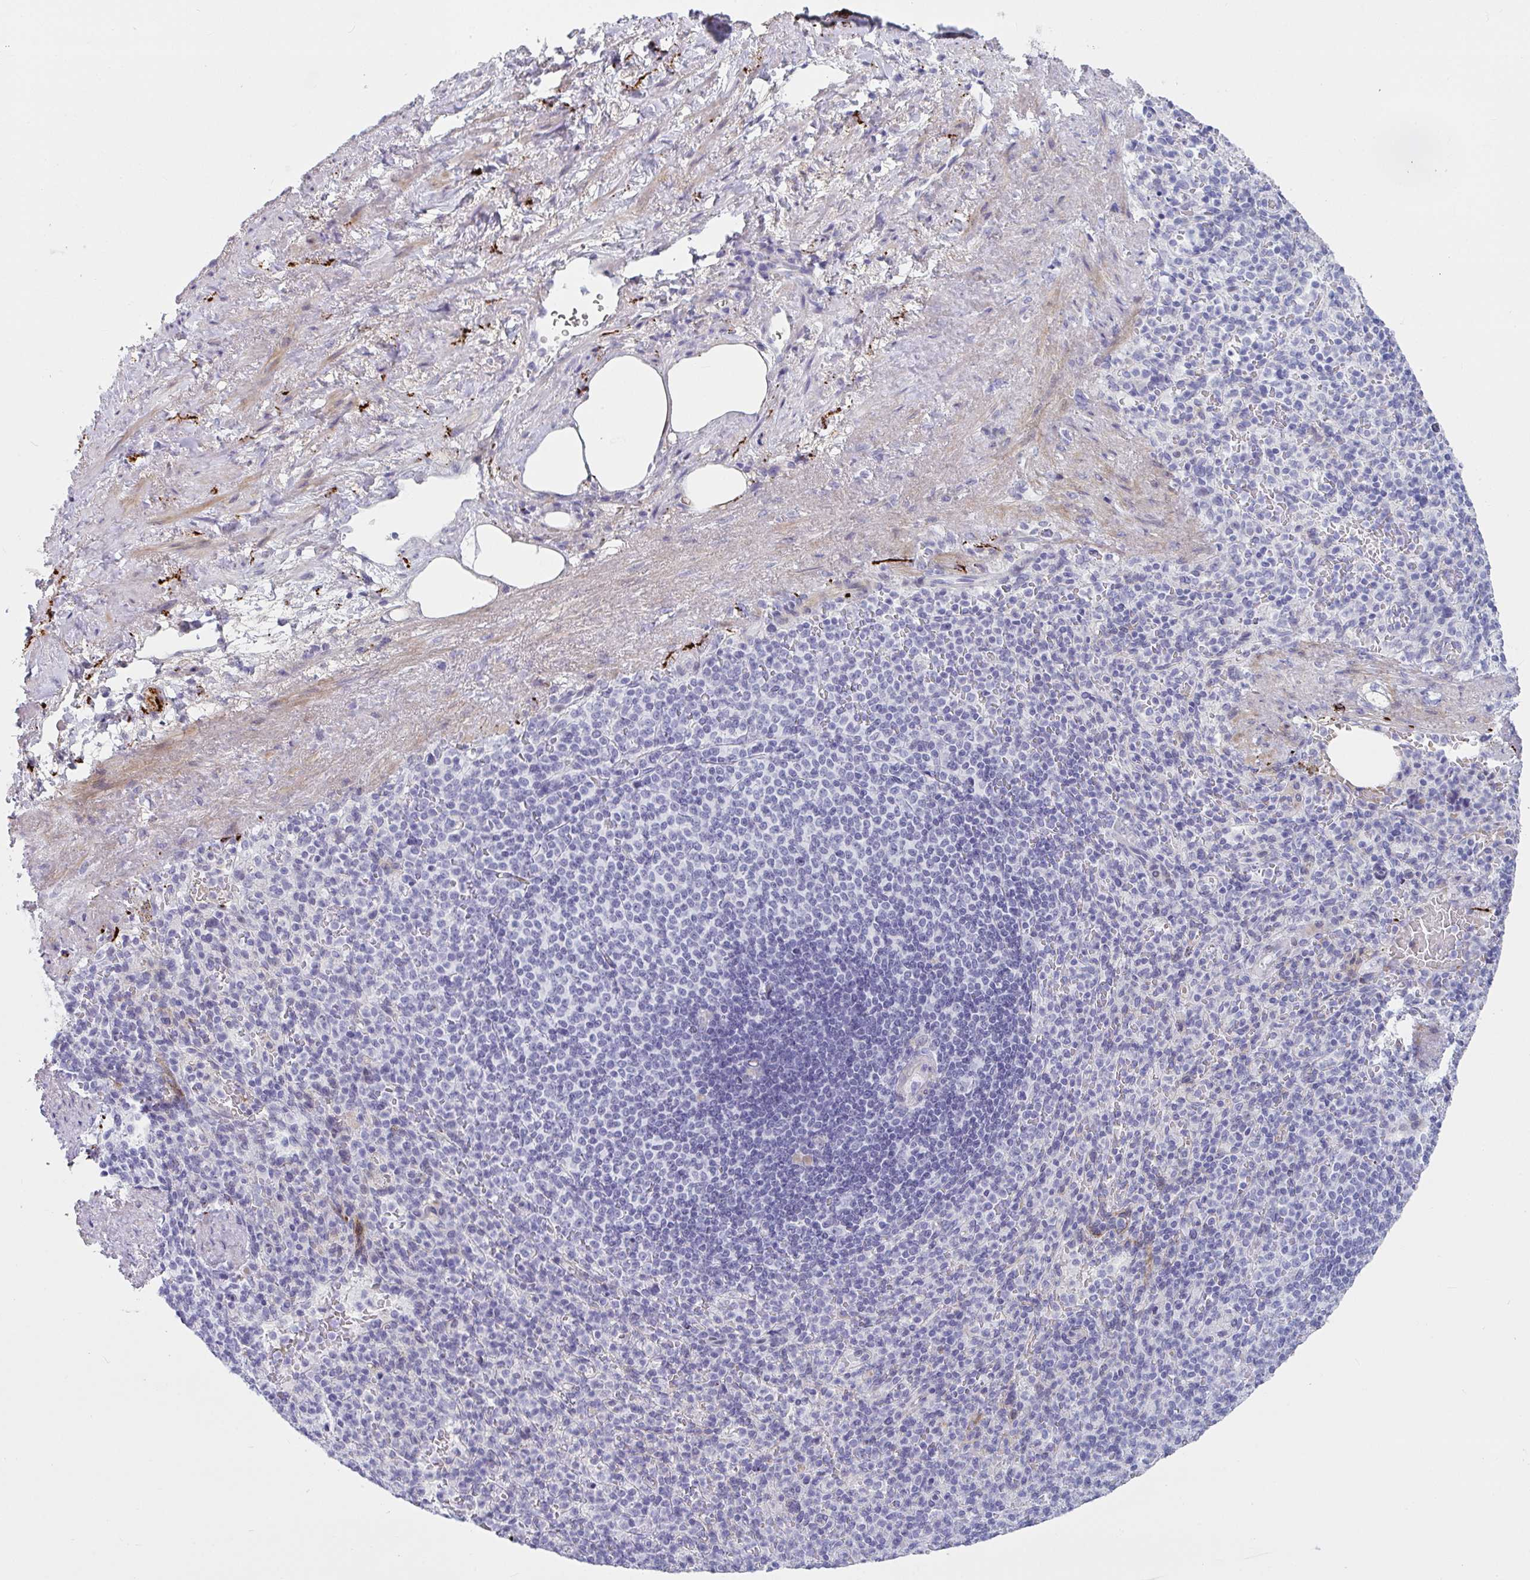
{"staining": {"intensity": "negative", "quantity": "none", "location": "none"}, "tissue": "spleen", "cell_type": "Cells in red pulp", "image_type": "normal", "snomed": [{"axis": "morphology", "description": "Normal tissue, NOS"}, {"axis": "topography", "description": "Spleen"}], "caption": "DAB (3,3'-diaminobenzidine) immunohistochemical staining of unremarkable human spleen reveals no significant positivity in cells in red pulp.", "gene": "NPY", "patient": {"sex": "female", "age": 74}}